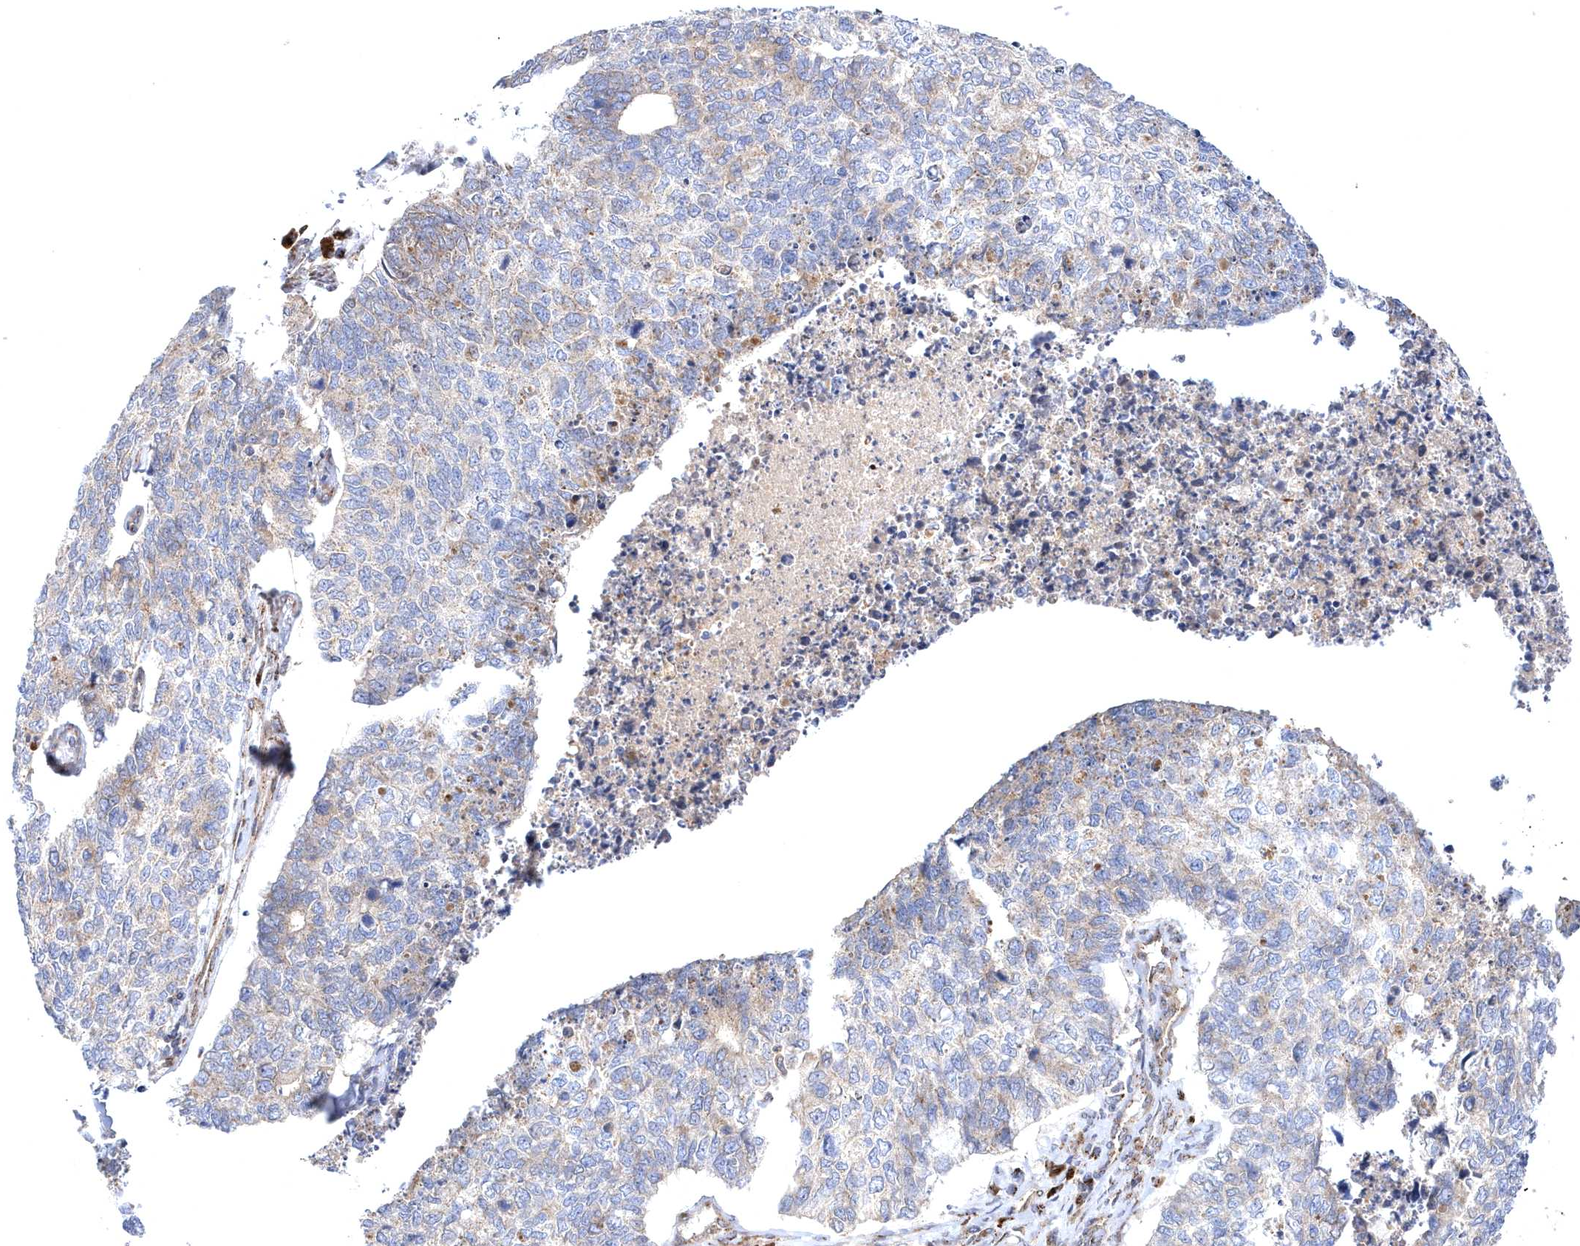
{"staining": {"intensity": "weak", "quantity": "<25%", "location": "cytoplasmic/membranous"}, "tissue": "cervical cancer", "cell_type": "Tumor cells", "image_type": "cancer", "snomed": [{"axis": "morphology", "description": "Squamous cell carcinoma, NOS"}, {"axis": "topography", "description": "Cervix"}], "caption": "DAB immunohistochemical staining of human cervical squamous cell carcinoma reveals no significant expression in tumor cells.", "gene": "COPB2", "patient": {"sex": "female", "age": 63}}